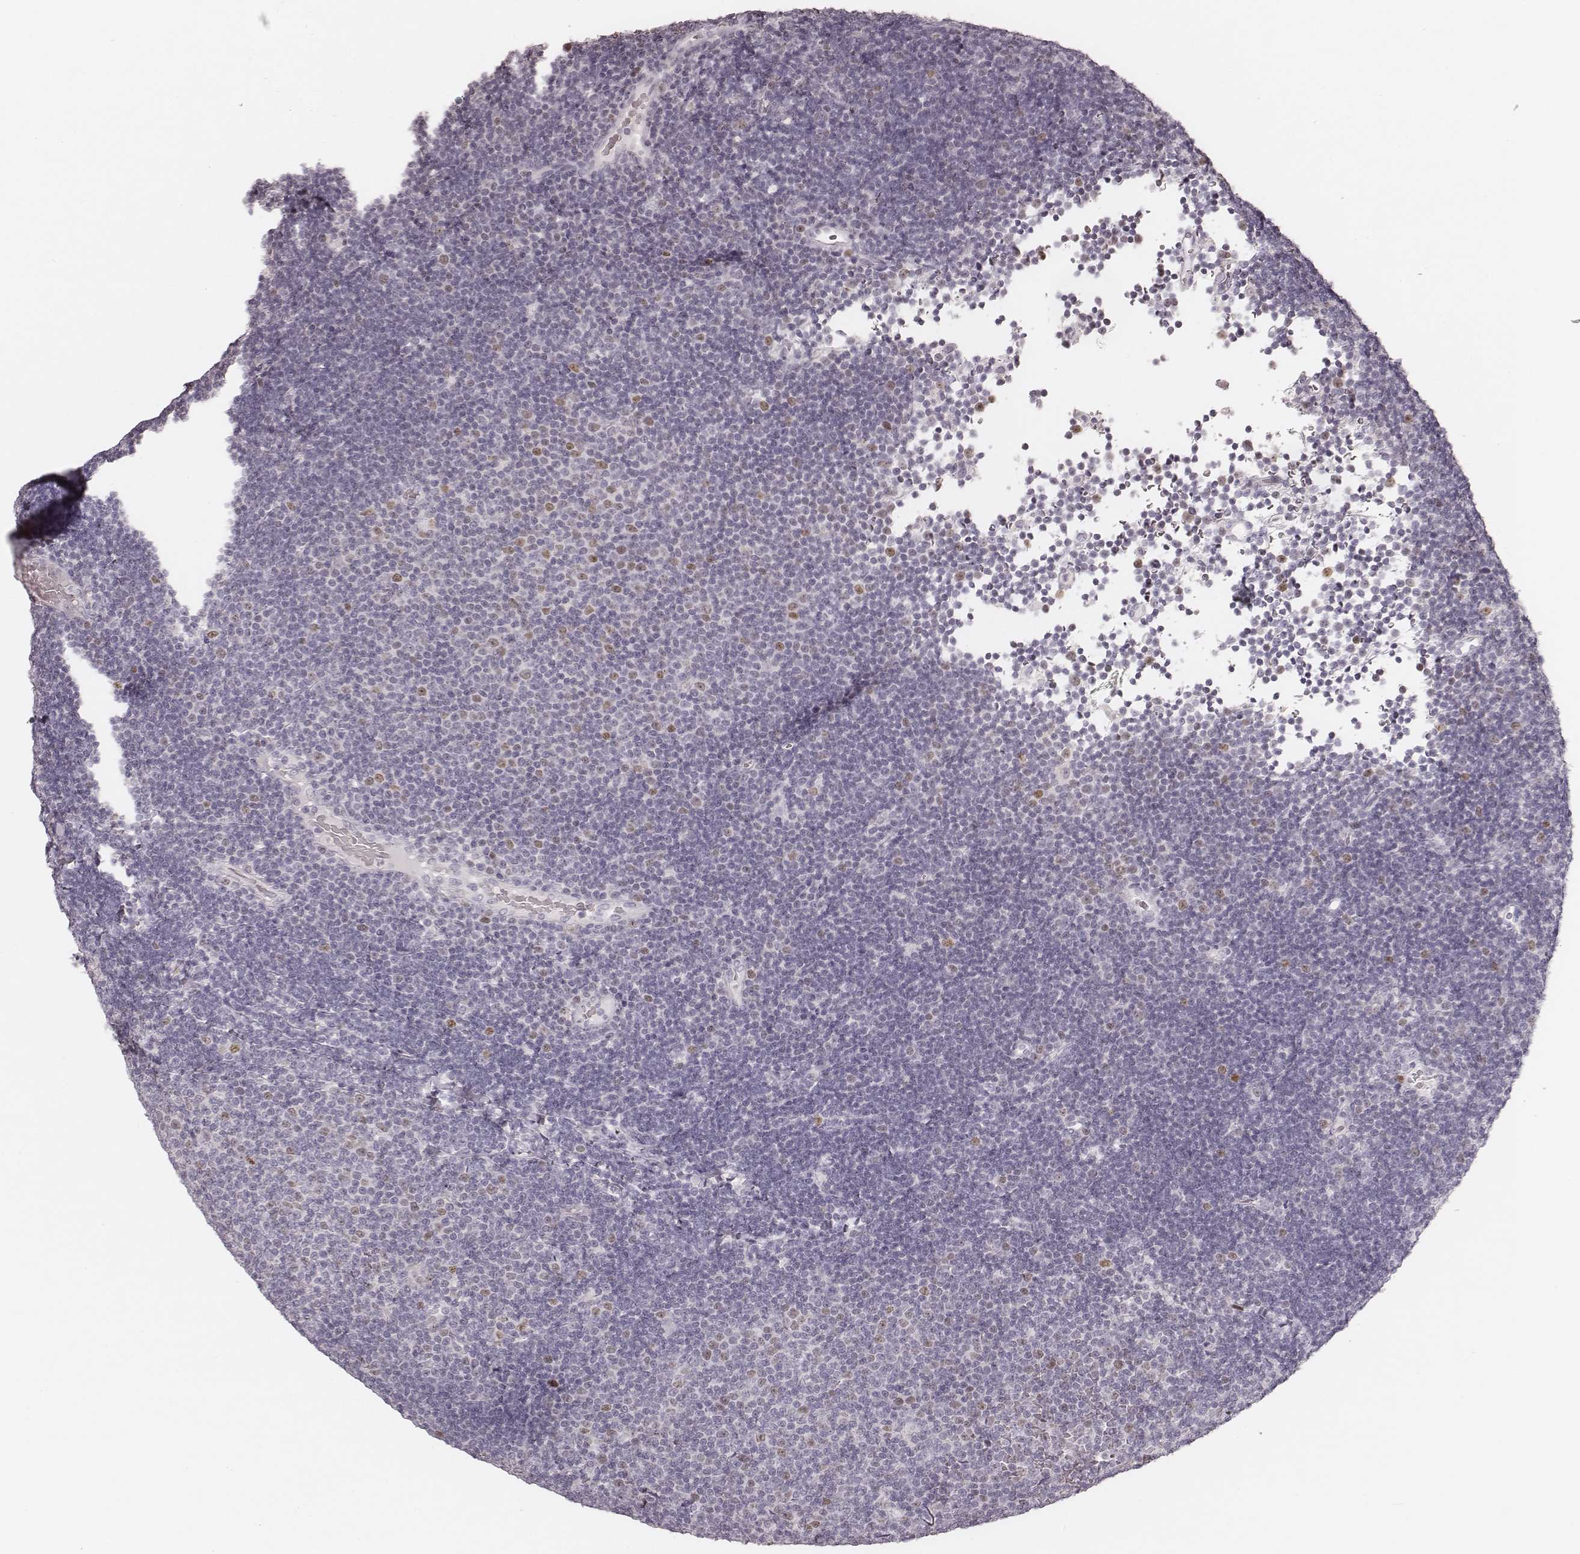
{"staining": {"intensity": "moderate", "quantity": "<25%", "location": "nuclear"}, "tissue": "lymphoma", "cell_type": "Tumor cells", "image_type": "cancer", "snomed": [{"axis": "morphology", "description": "Malignant lymphoma, non-Hodgkin's type, Low grade"}, {"axis": "topography", "description": "Brain"}], "caption": "An immunohistochemistry (IHC) micrograph of tumor tissue is shown. Protein staining in brown labels moderate nuclear positivity in malignant lymphoma, non-Hodgkin's type (low-grade) within tumor cells.", "gene": "TEX37", "patient": {"sex": "female", "age": 66}}